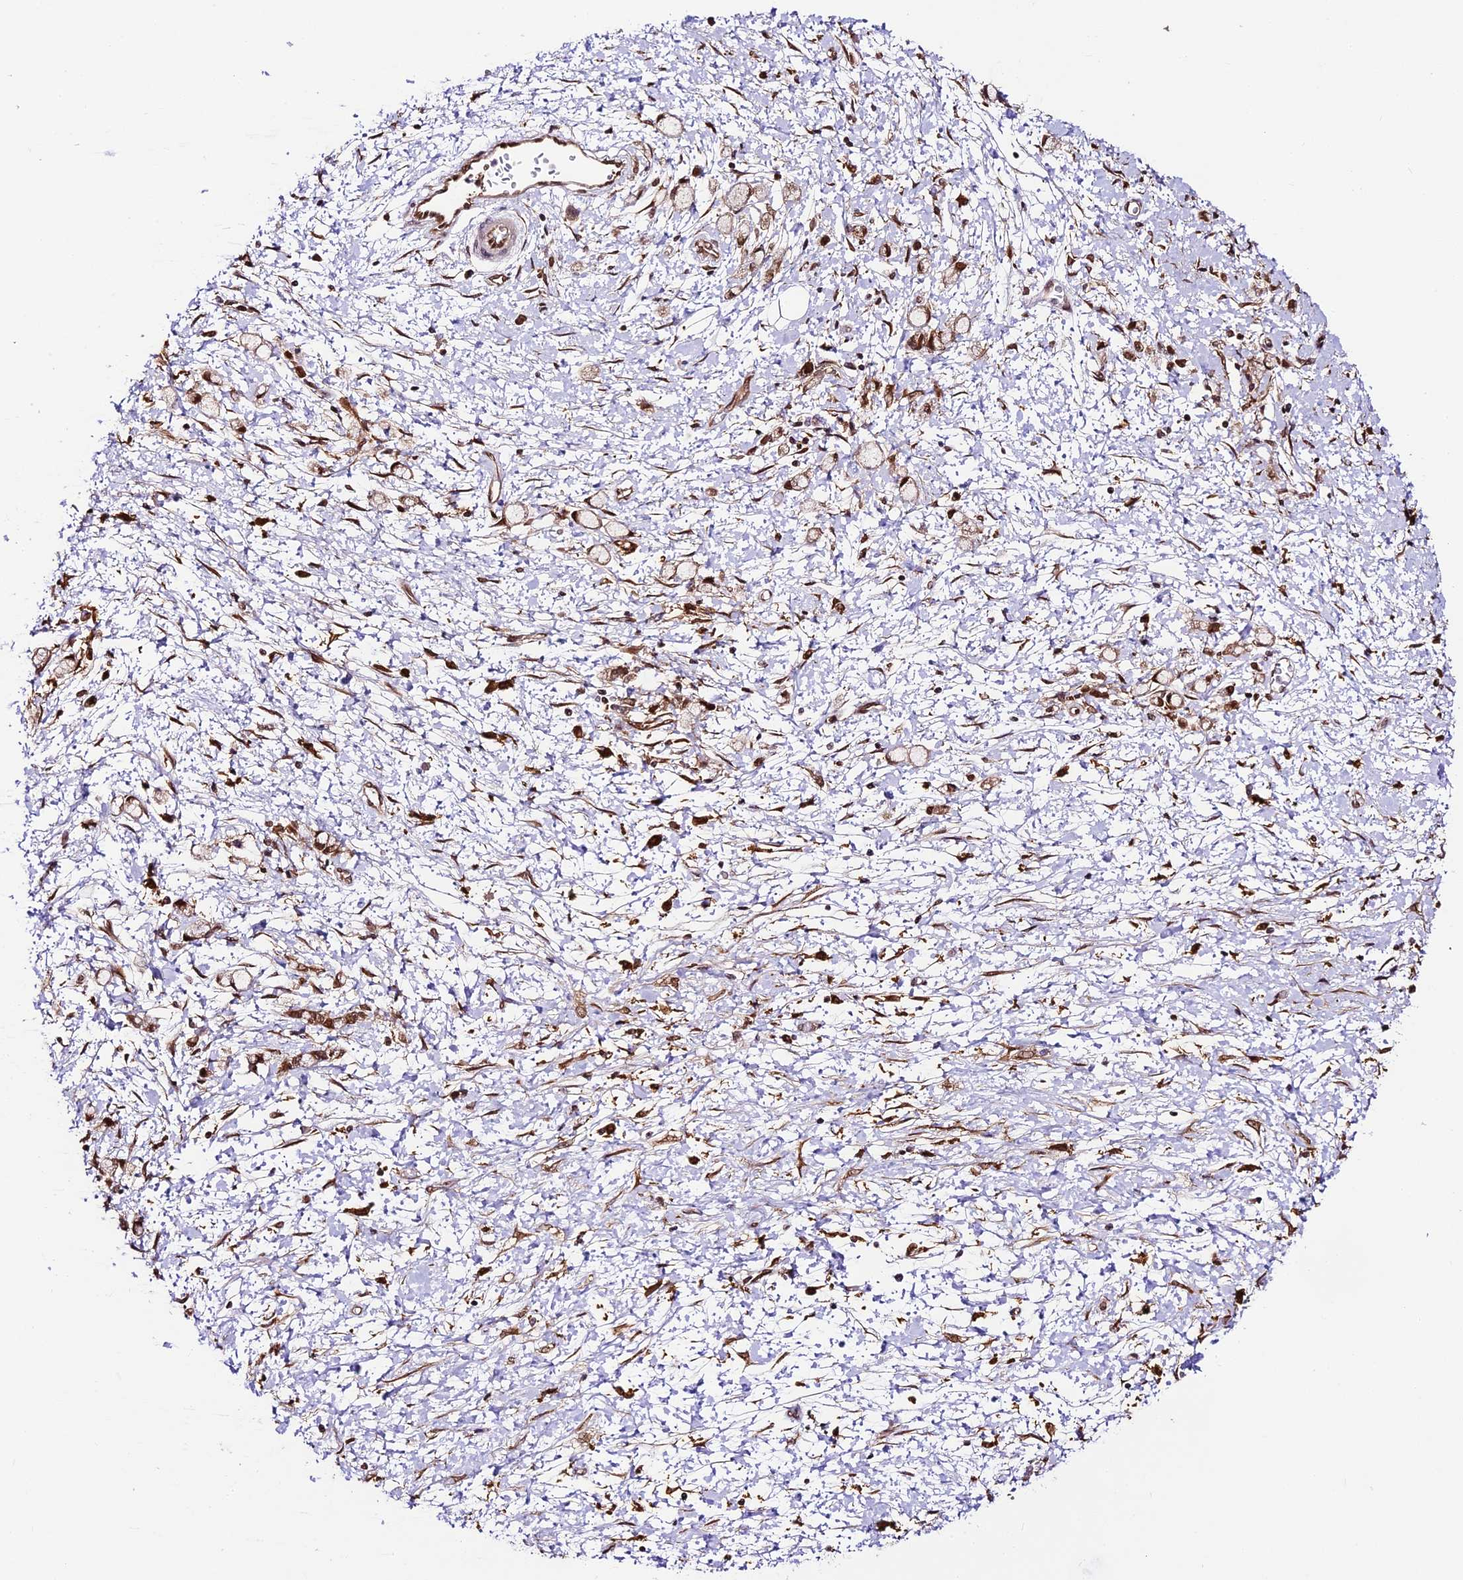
{"staining": {"intensity": "moderate", "quantity": "25%-75%", "location": "nuclear"}, "tissue": "stomach cancer", "cell_type": "Tumor cells", "image_type": "cancer", "snomed": [{"axis": "morphology", "description": "Adenocarcinoma, NOS"}, {"axis": "topography", "description": "Stomach"}], "caption": "IHC of stomach cancer (adenocarcinoma) shows medium levels of moderate nuclear expression in approximately 25%-75% of tumor cells.", "gene": "TRIM22", "patient": {"sex": "female", "age": 60}}